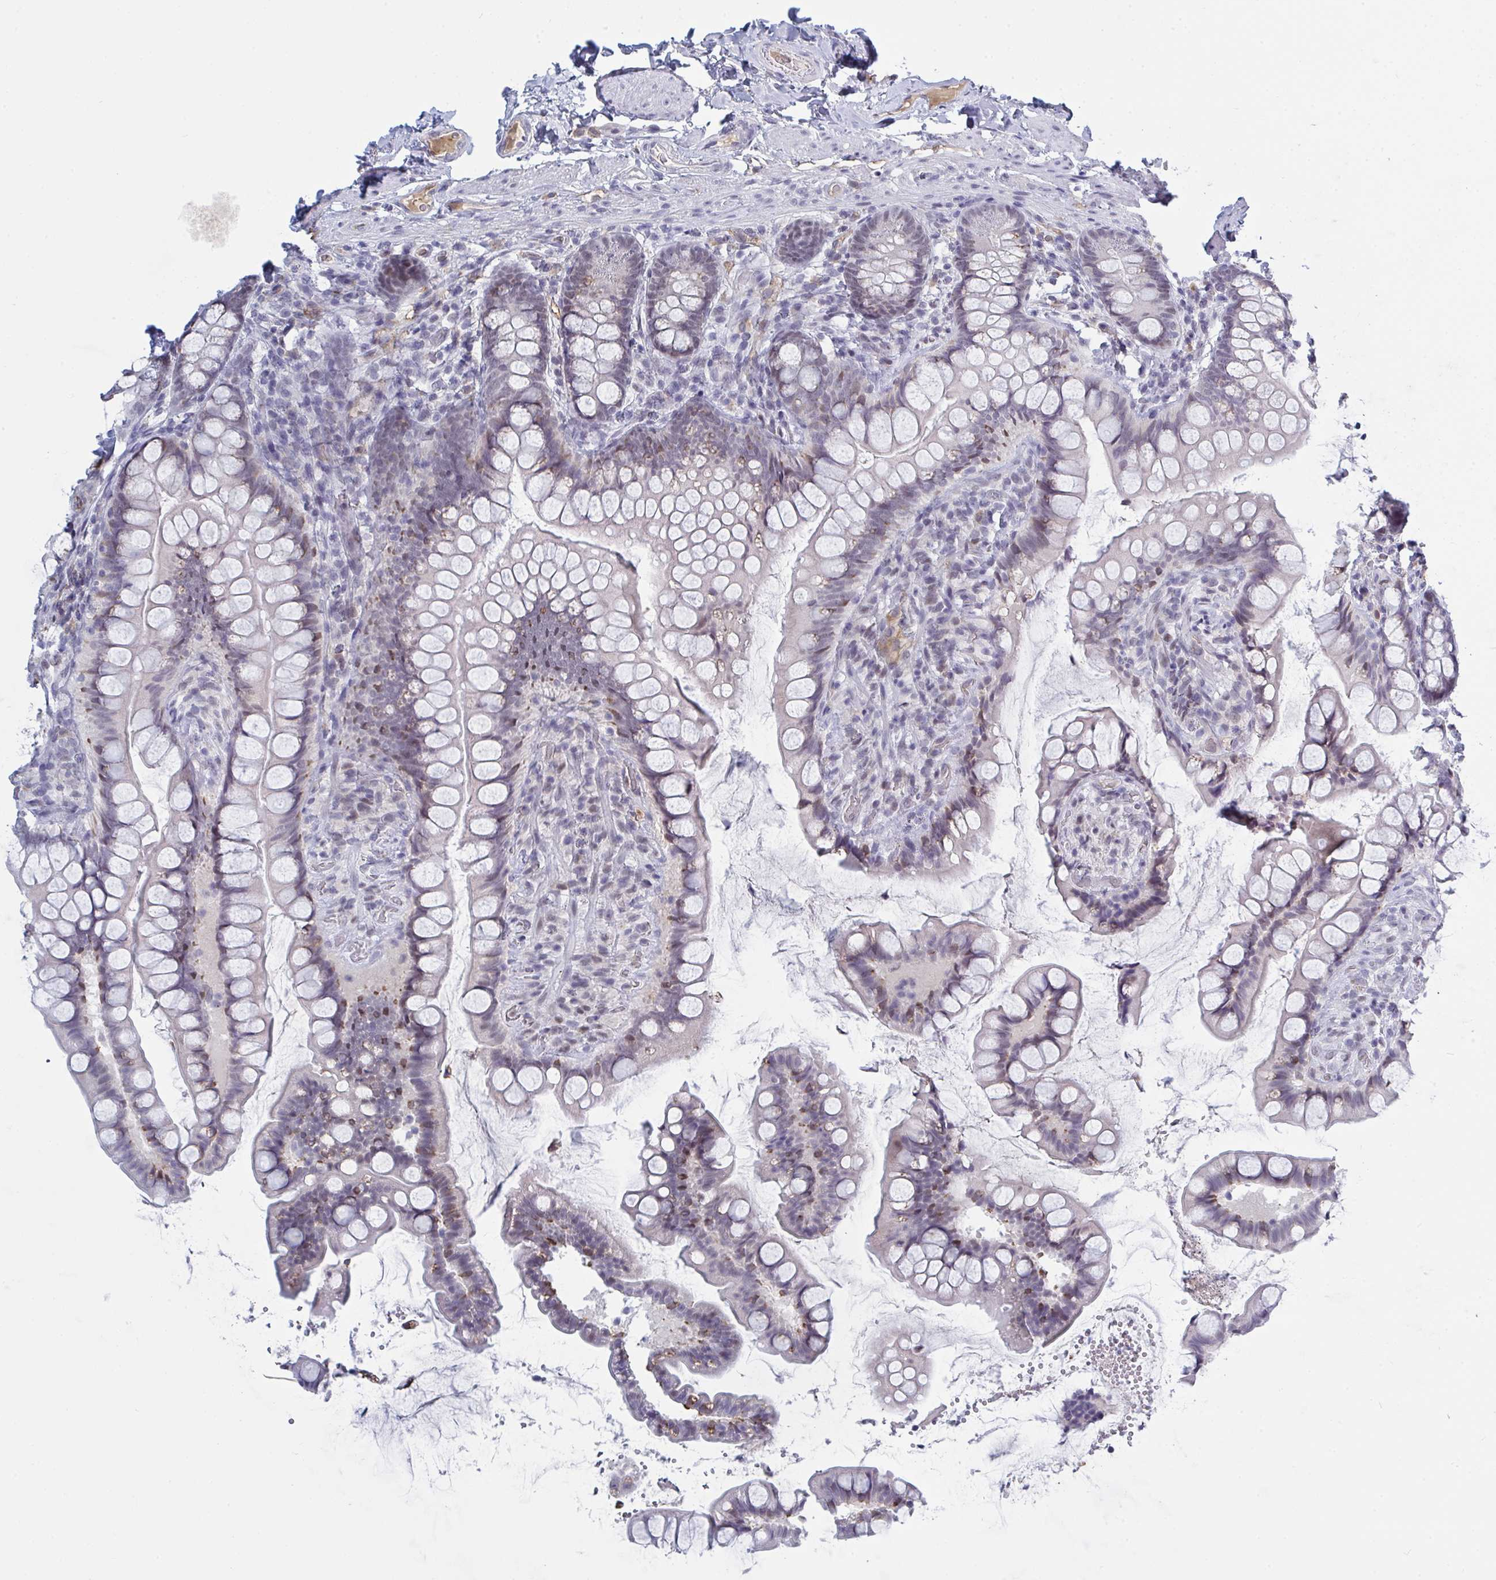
{"staining": {"intensity": "moderate", "quantity": "<25%", "location": "cytoplasmic/membranous,nuclear"}, "tissue": "small intestine", "cell_type": "Glandular cells", "image_type": "normal", "snomed": [{"axis": "morphology", "description": "Normal tissue, NOS"}, {"axis": "topography", "description": "Small intestine"}], "caption": "Moderate cytoplasmic/membranous,nuclear positivity for a protein is present in approximately <25% of glandular cells of benign small intestine using immunohistochemistry (IHC).", "gene": "KDM4D", "patient": {"sex": "male", "age": 70}}